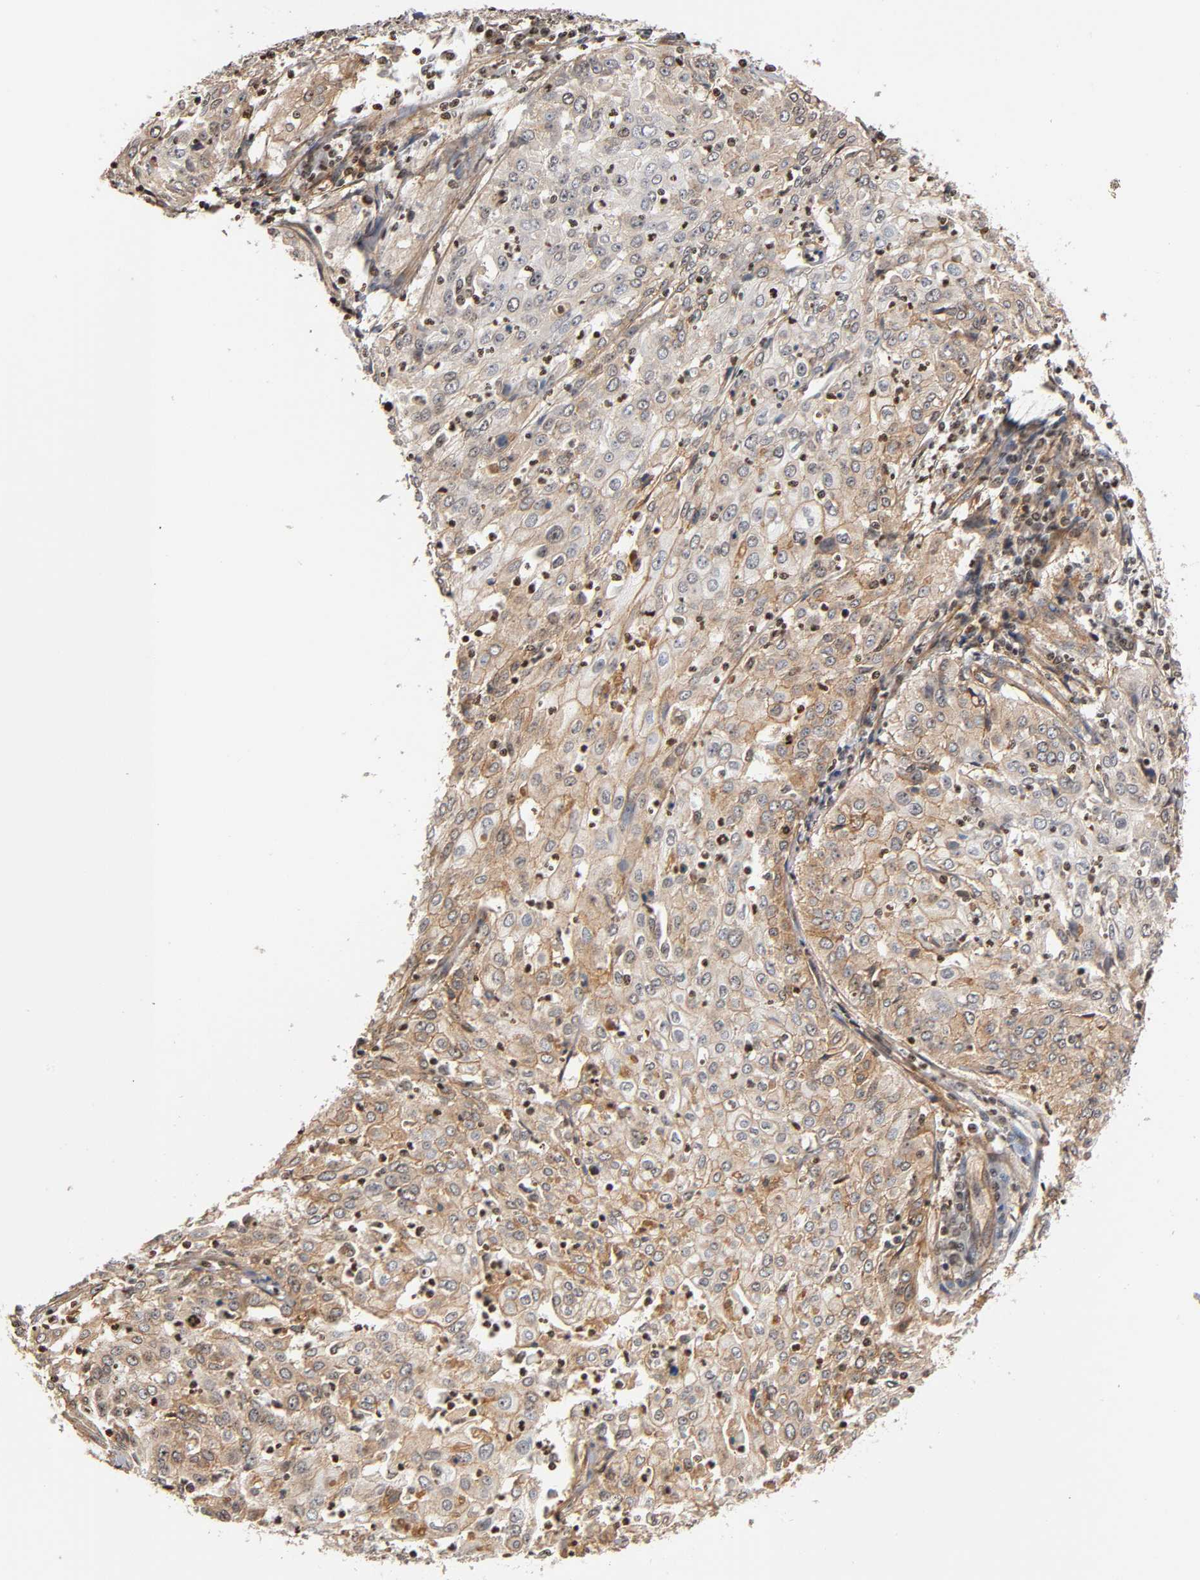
{"staining": {"intensity": "weak", "quantity": ">75%", "location": "cytoplasmic/membranous"}, "tissue": "cervical cancer", "cell_type": "Tumor cells", "image_type": "cancer", "snomed": [{"axis": "morphology", "description": "Squamous cell carcinoma, NOS"}, {"axis": "topography", "description": "Cervix"}], "caption": "Human squamous cell carcinoma (cervical) stained with a protein marker demonstrates weak staining in tumor cells.", "gene": "ITGAV", "patient": {"sex": "female", "age": 39}}